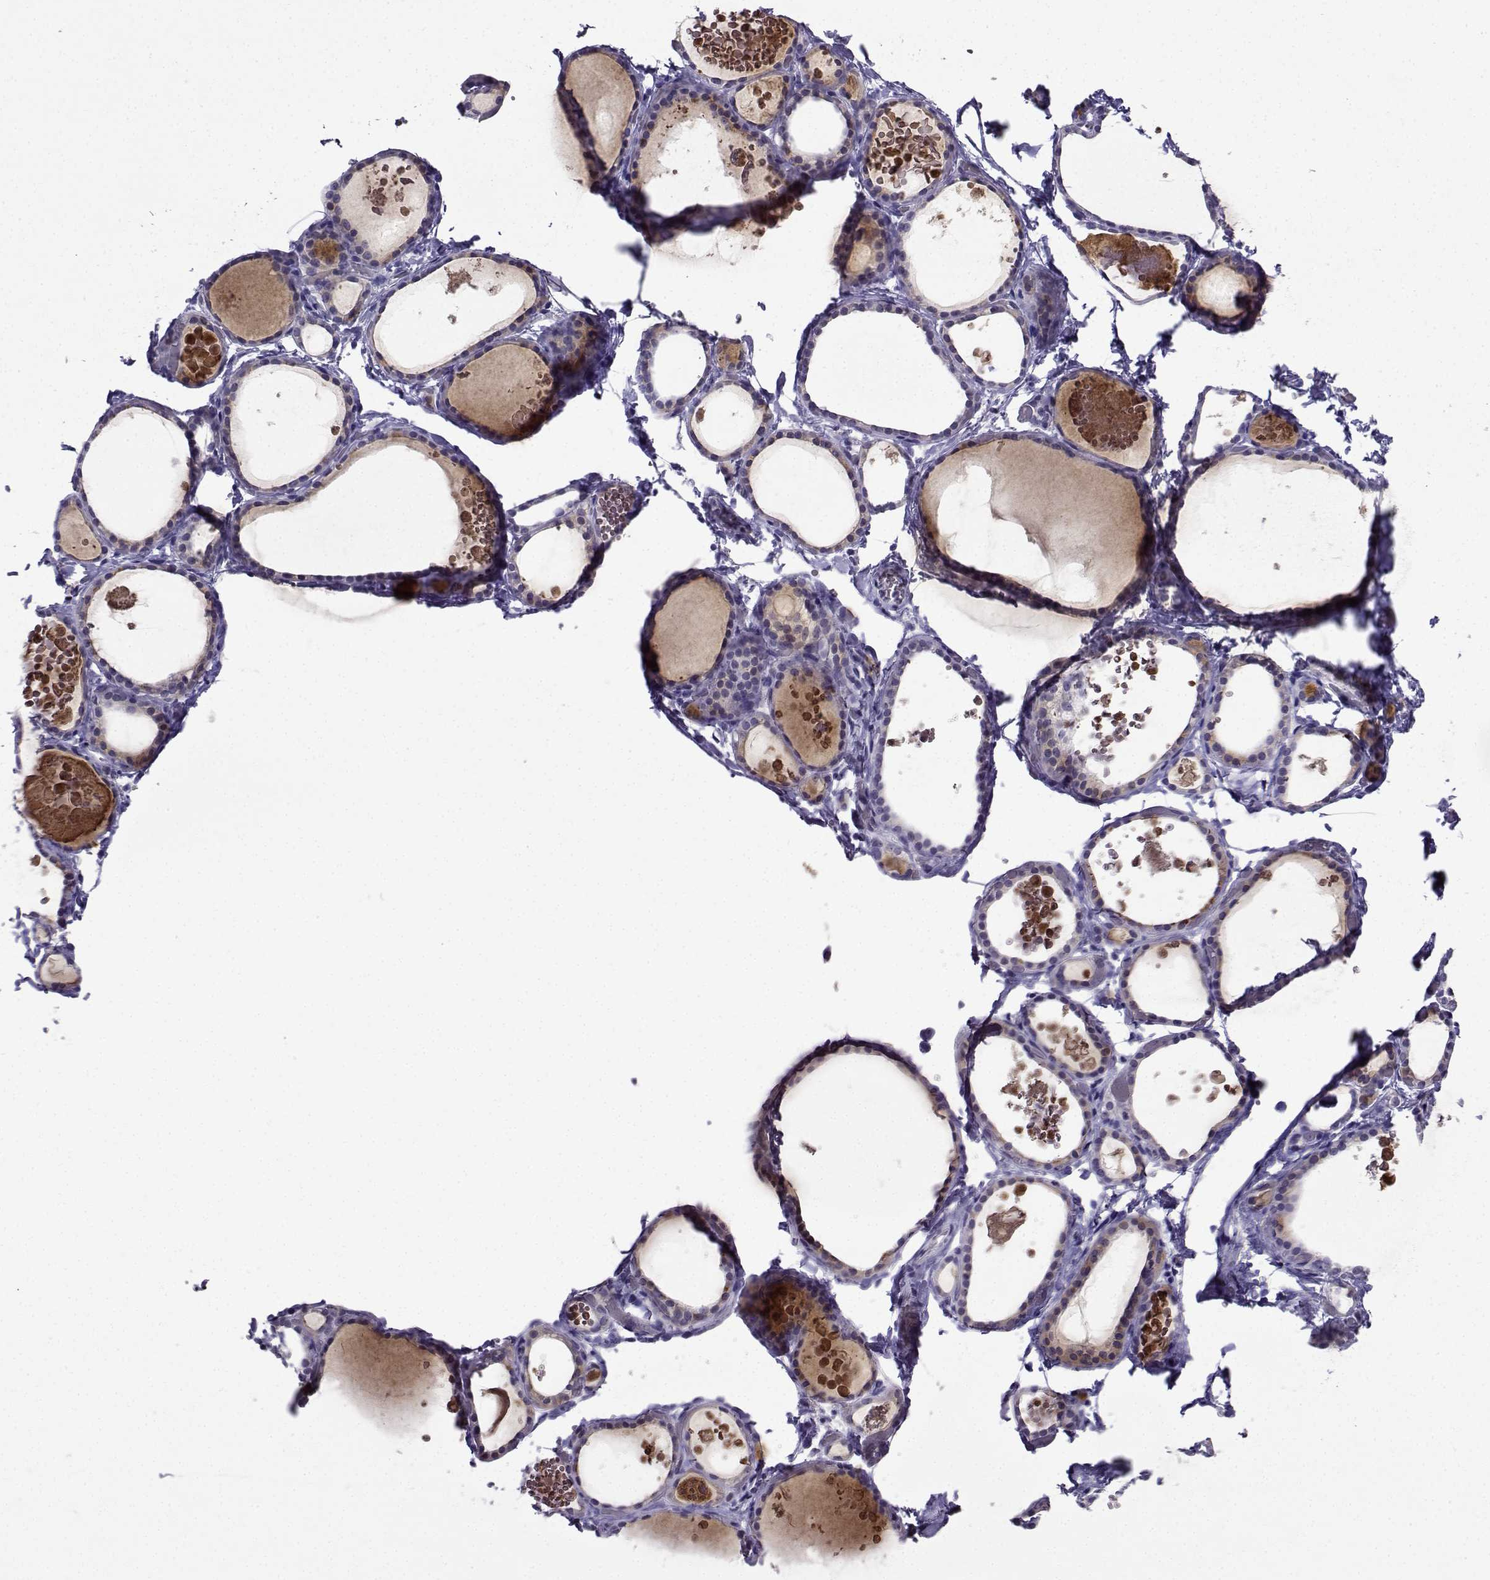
{"staining": {"intensity": "negative", "quantity": "none", "location": "none"}, "tissue": "thyroid gland", "cell_type": "Glandular cells", "image_type": "normal", "snomed": [{"axis": "morphology", "description": "Normal tissue, NOS"}, {"axis": "topography", "description": "Thyroid gland"}], "caption": "The photomicrograph reveals no significant staining in glandular cells of thyroid gland. The staining was performed using DAB to visualize the protein expression in brown, while the nuclei were stained in blue with hematoxylin (Magnification: 20x).", "gene": "LRFN2", "patient": {"sex": "female", "age": 56}}